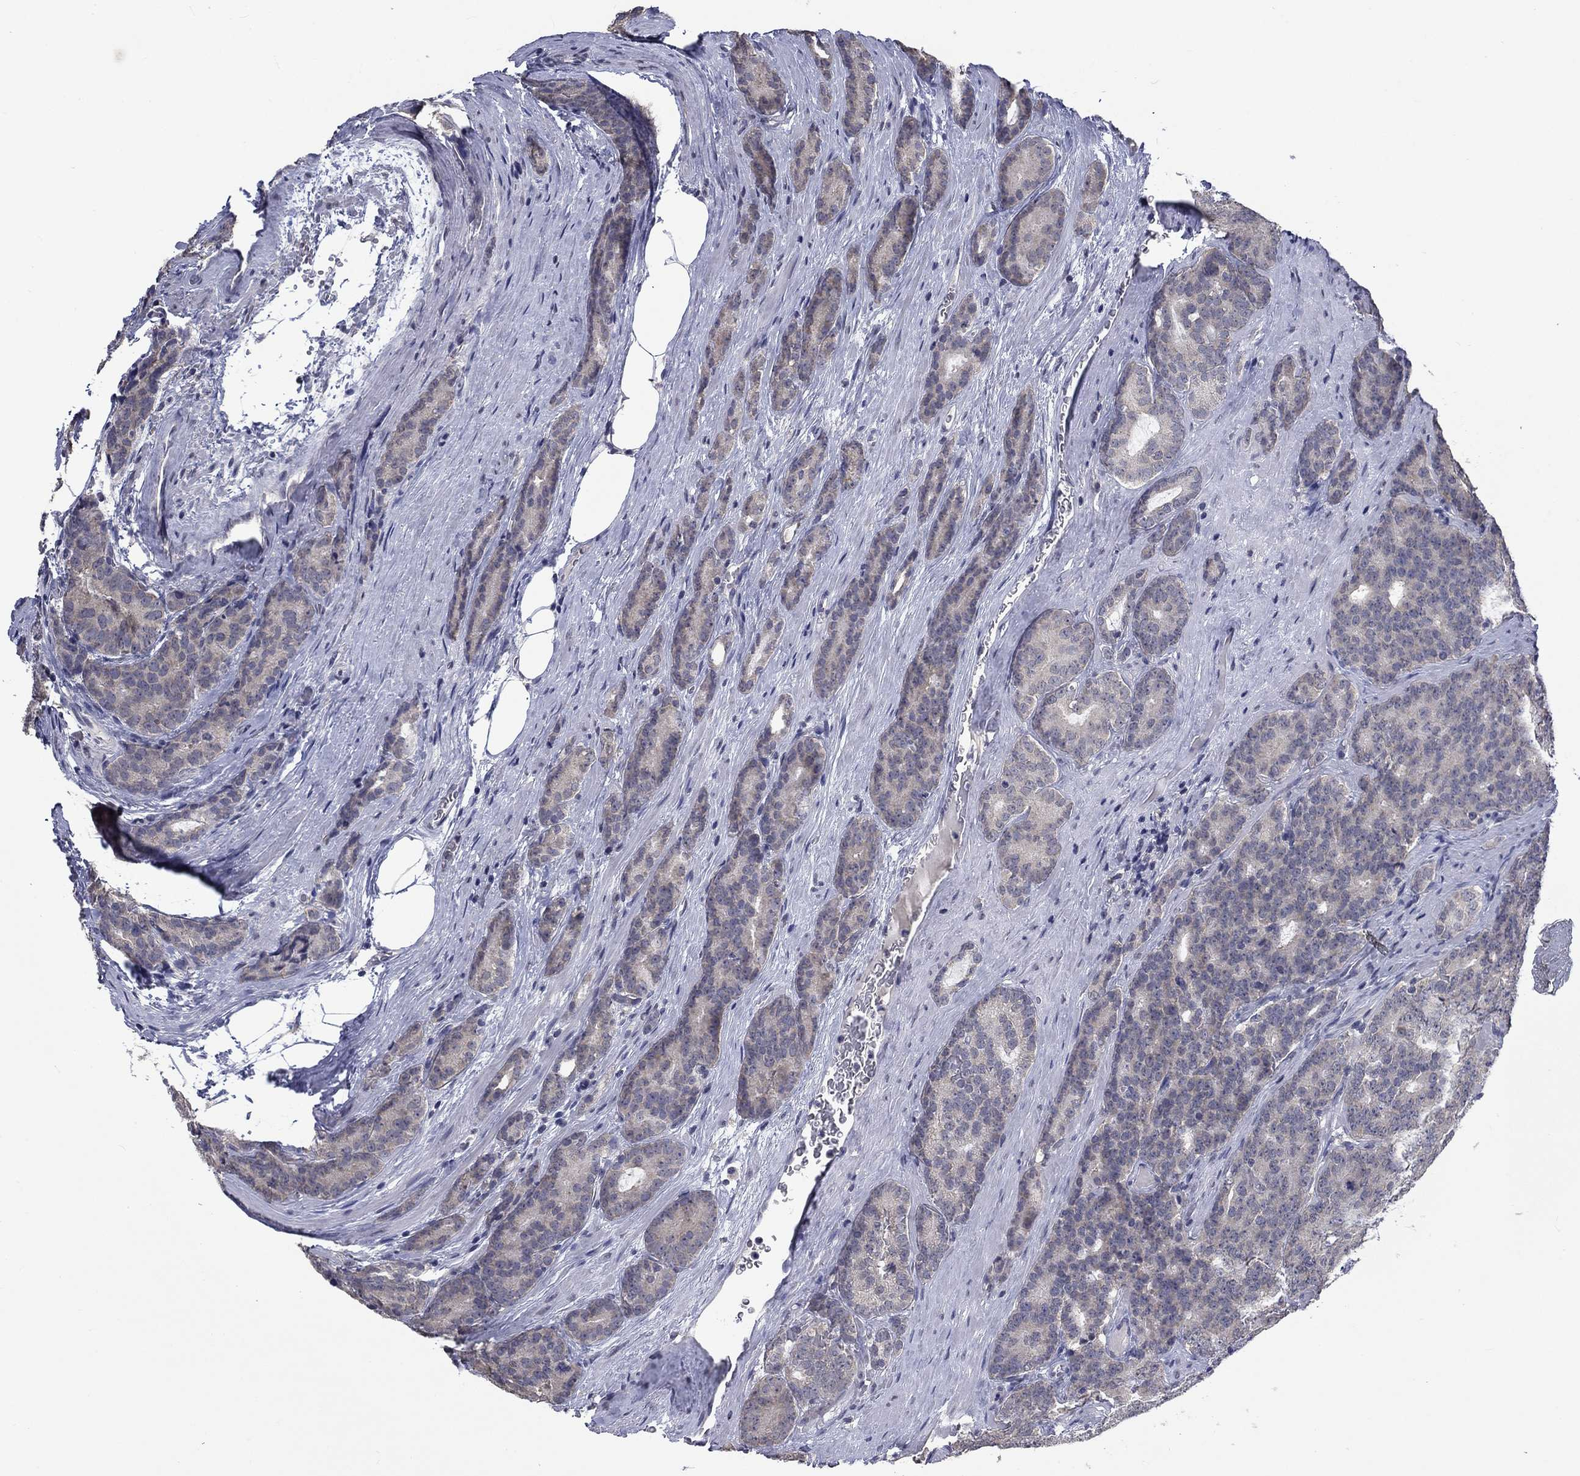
{"staining": {"intensity": "negative", "quantity": "none", "location": "none"}, "tissue": "prostate cancer", "cell_type": "Tumor cells", "image_type": "cancer", "snomed": [{"axis": "morphology", "description": "Adenocarcinoma, NOS"}, {"axis": "topography", "description": "Prostate"}], "caption": "Tumor cells show no significant protein expression in prostate cancer.", "gene": "SPATA33", "patient": {"sex": "male", "age": 71}}